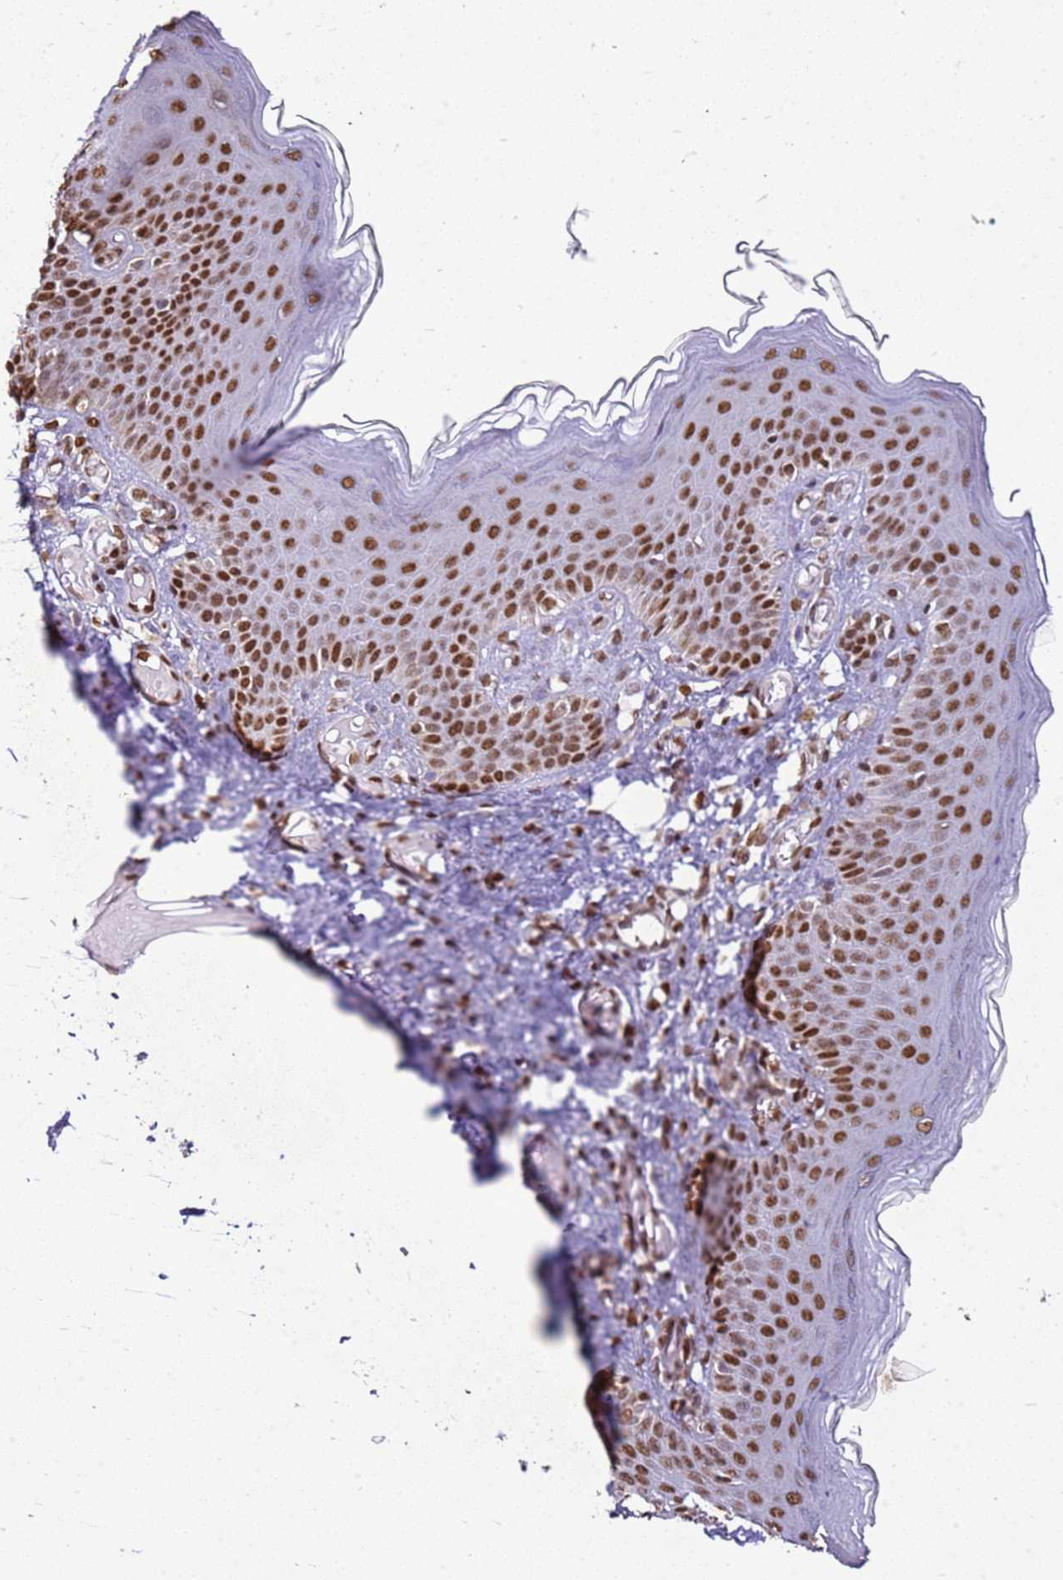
{"staining": {"intensity": "strong", "quantity": ">75%", "location": "nuclear"}, "tissue": "skin", "cell_type": "Epidermal cells", "image_type": "normal", "snomed": [{"axis": "morphology", "description": "Normal tissue, NOS"}, {"axis": "topography", "description": "Anal"}], "caption": "Immunohistochemical staining of unremarkable skin demonstrates >75% levels of strong nuclear protein positivity in about >75% of epidermal cells. The staining was performed using DAB, with brown indicating positive protein expression. Nuclei are stained blue with hematoxylin.", "gene": "APEX1", "patient": {"sex": "female", "age": 40}}